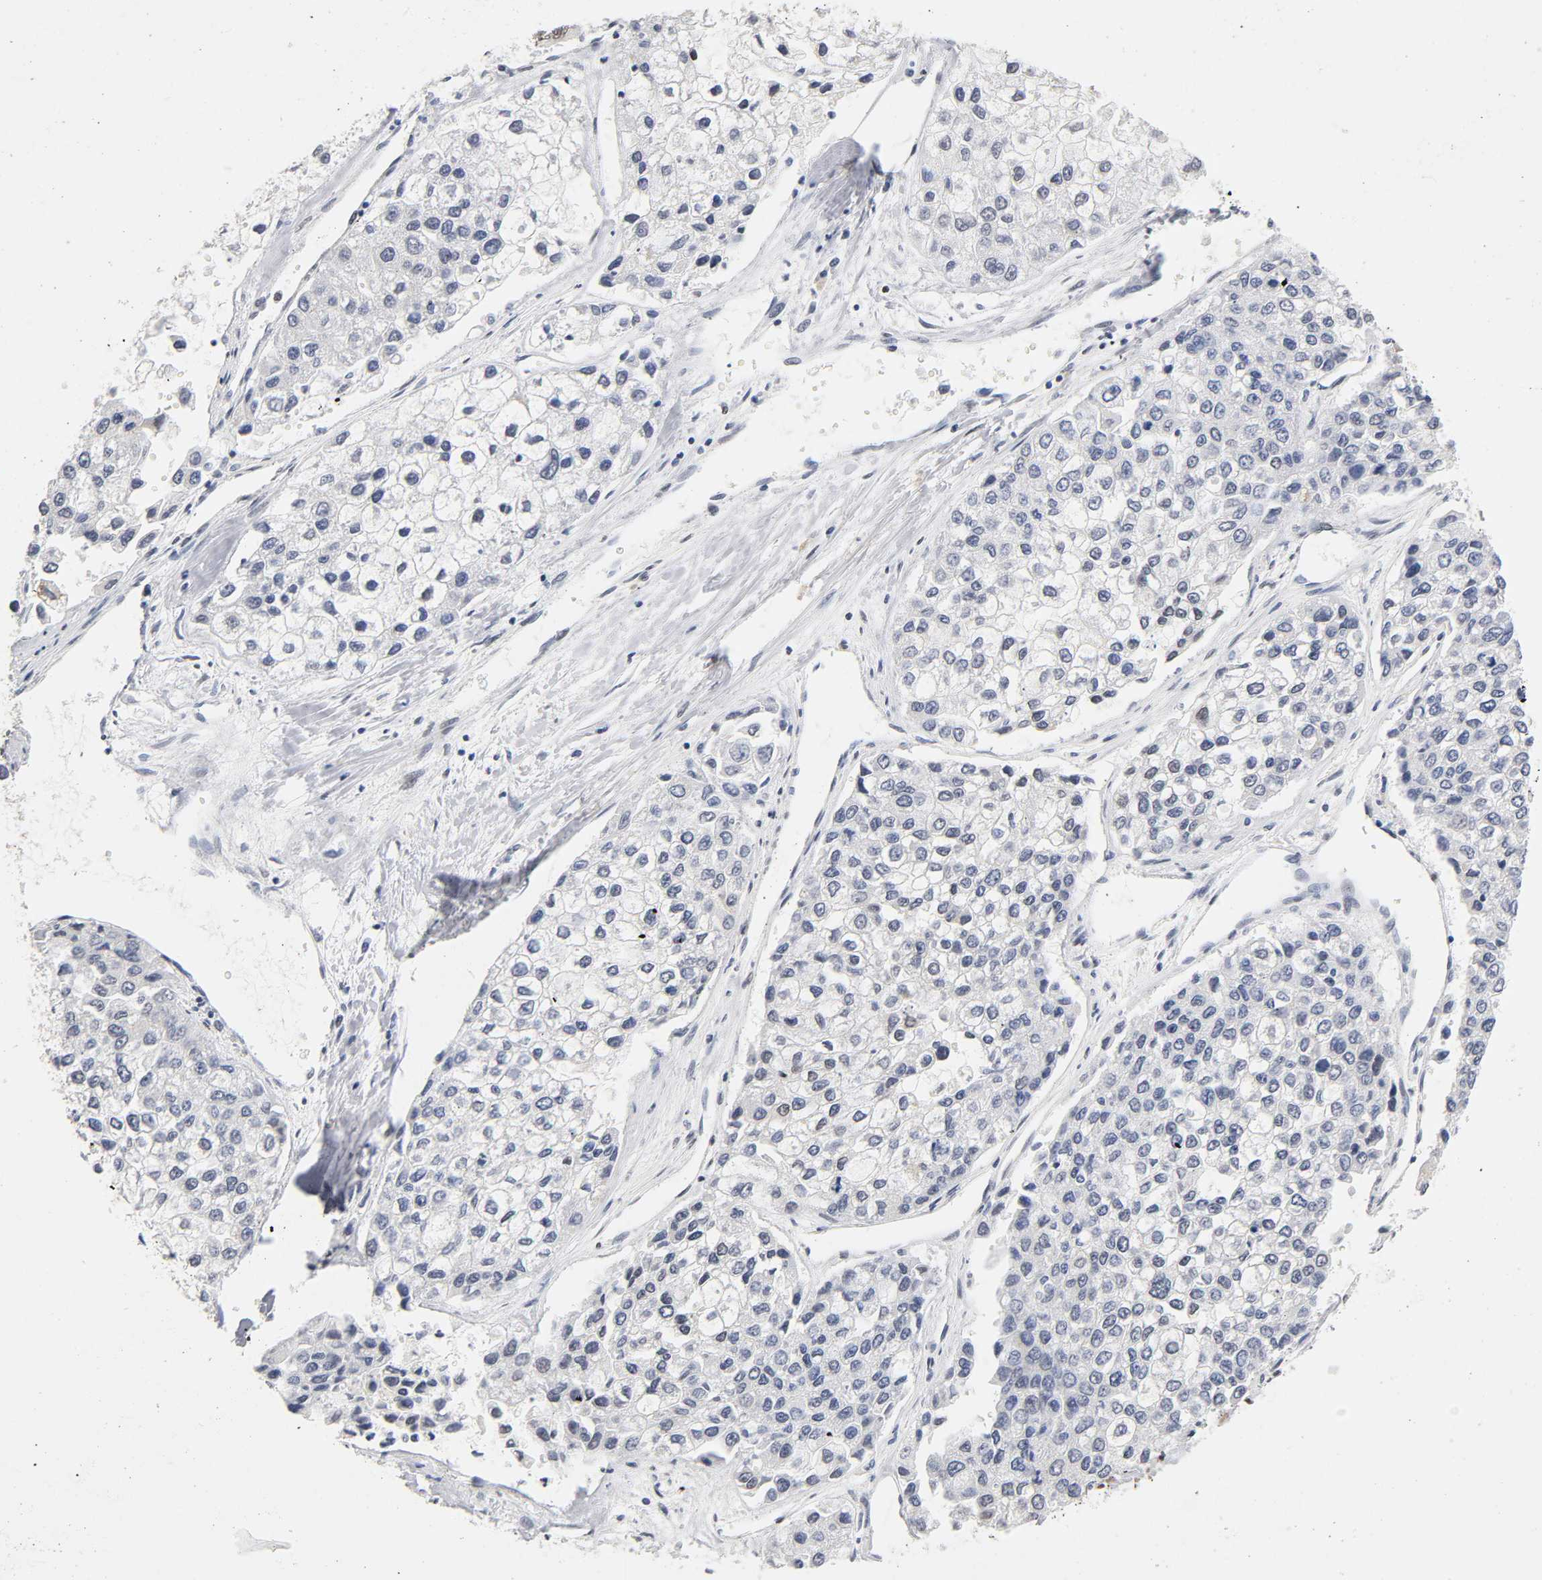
{"staining": {"intensity": "negative", "quantity": "none", "location": "none"}, "tissue": "liver cancer", "cell_type": "Tumor cells", "image_type": "cancer", "snomed": [{"axis": "morphology", "description": "Carcinoma, Hepatocellular, NOS"}, {"axis": "topography", "description": "Liver"}], "caption": "This is an IHC histopathology image of human liver hepatocellular carcinoma. There is no staining in tumor cells.", "gene": "NR3C1", "patient": {"sex": "female", "age": 66}}